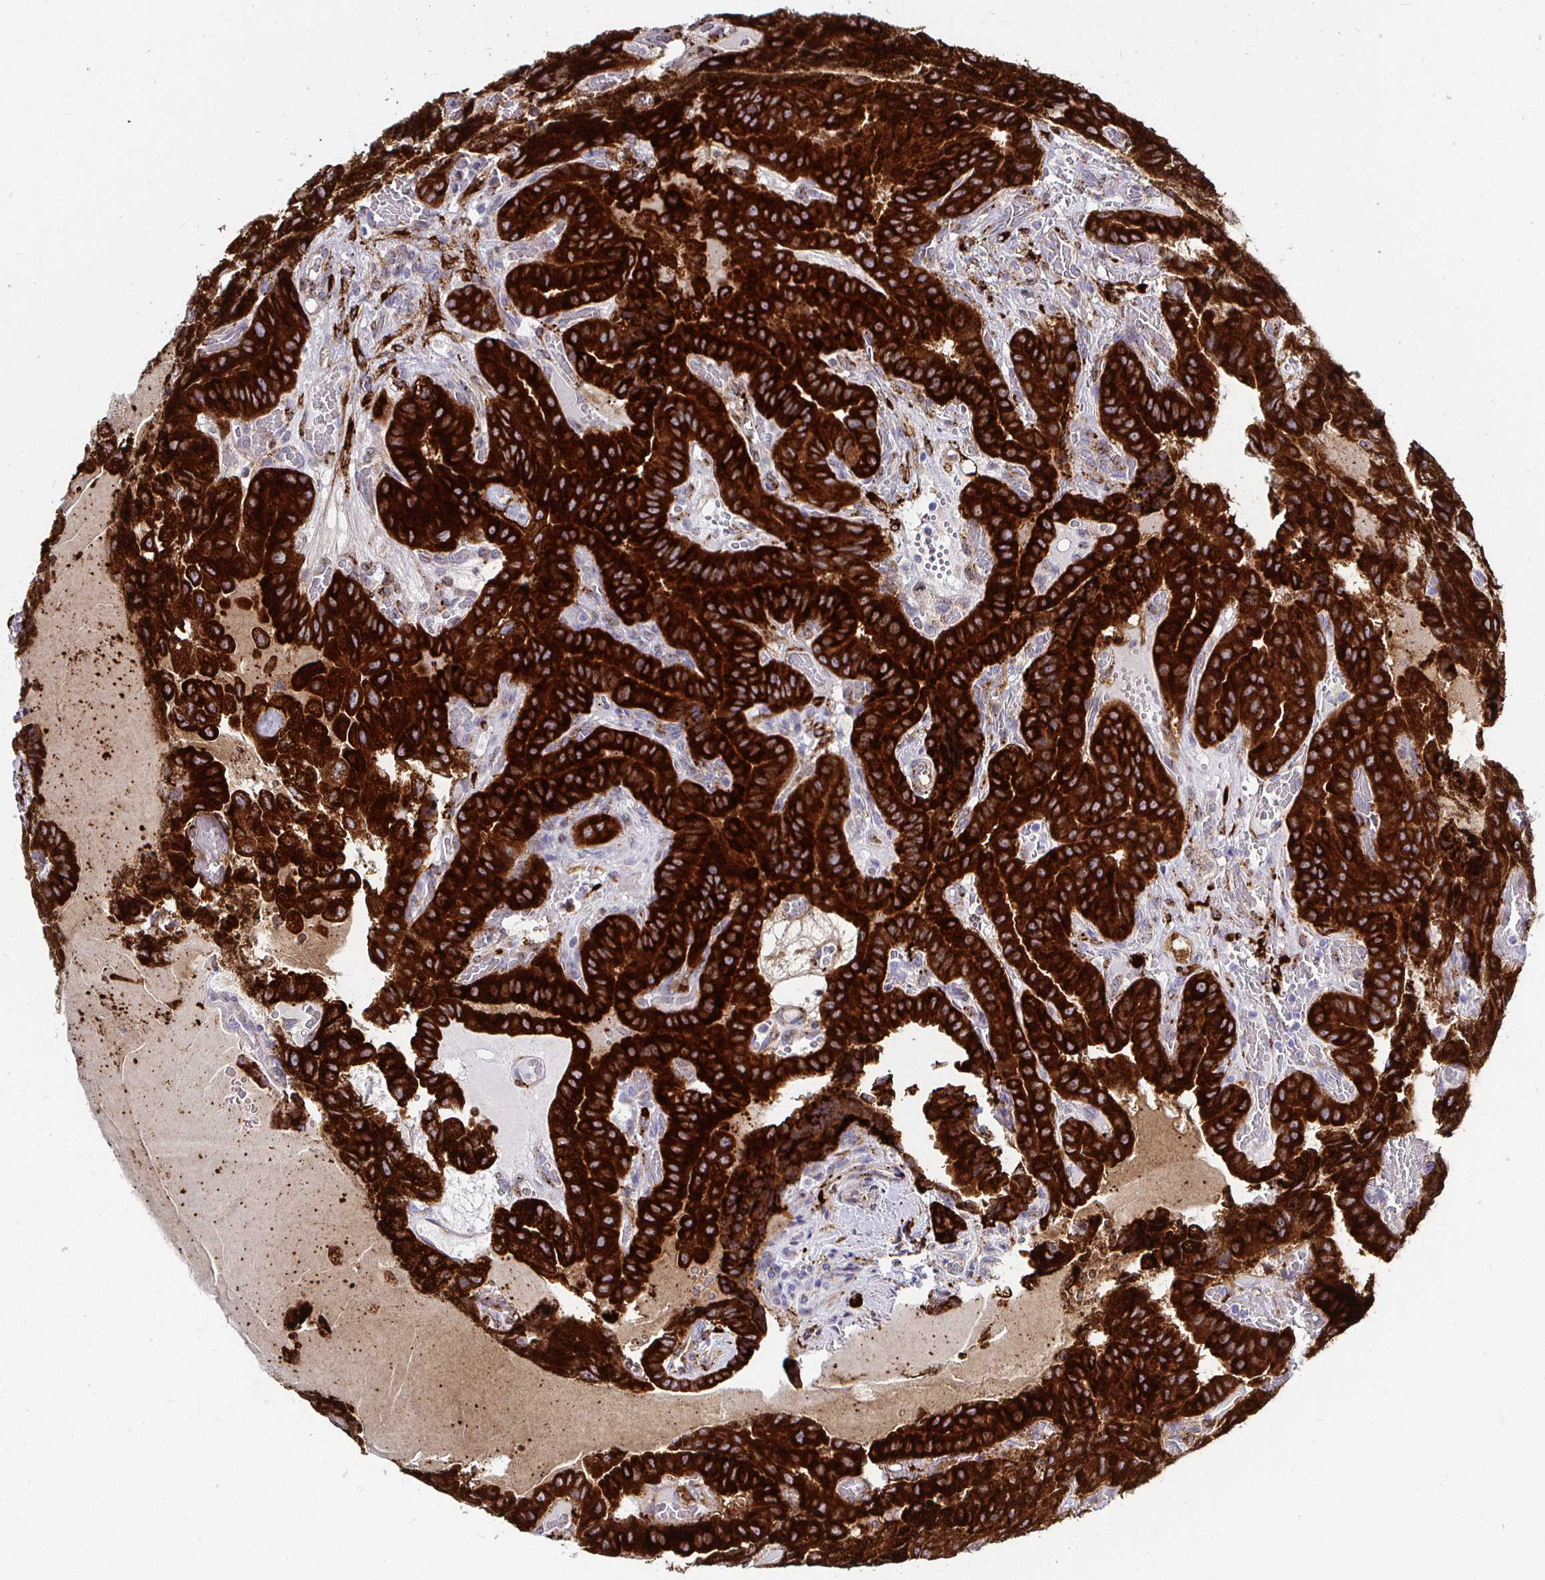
{"staining": {"intensity": "strong", "quantity": ">75%", "location": "cytoplasmic/membranous"}, "tissue": "thyroid cancer", "cell_type": "Tumor cells", "image_type": "cancer", "snomed": [{"axis": "morphology", "description": "Papillary adenocarcinoma, NOS"}, {"axis": "morphology", "description": "Papillary adenoma metastatic"}, {"axis": "topography", "description": "Thyroid gland"}], "caption": "Immunohistochemistry micrograph of neoplastic tissue: human thyroid papillary adenoma metastatic stained using IHC demonstrates high levels of strong protein expression localized specifically in the cytoplasmic/membranous of tumor cells, appearing as a cytoplasmic/membranous brown color.", "gene": "P4HA2", "patient": {"sex": "male", "age": 87}}